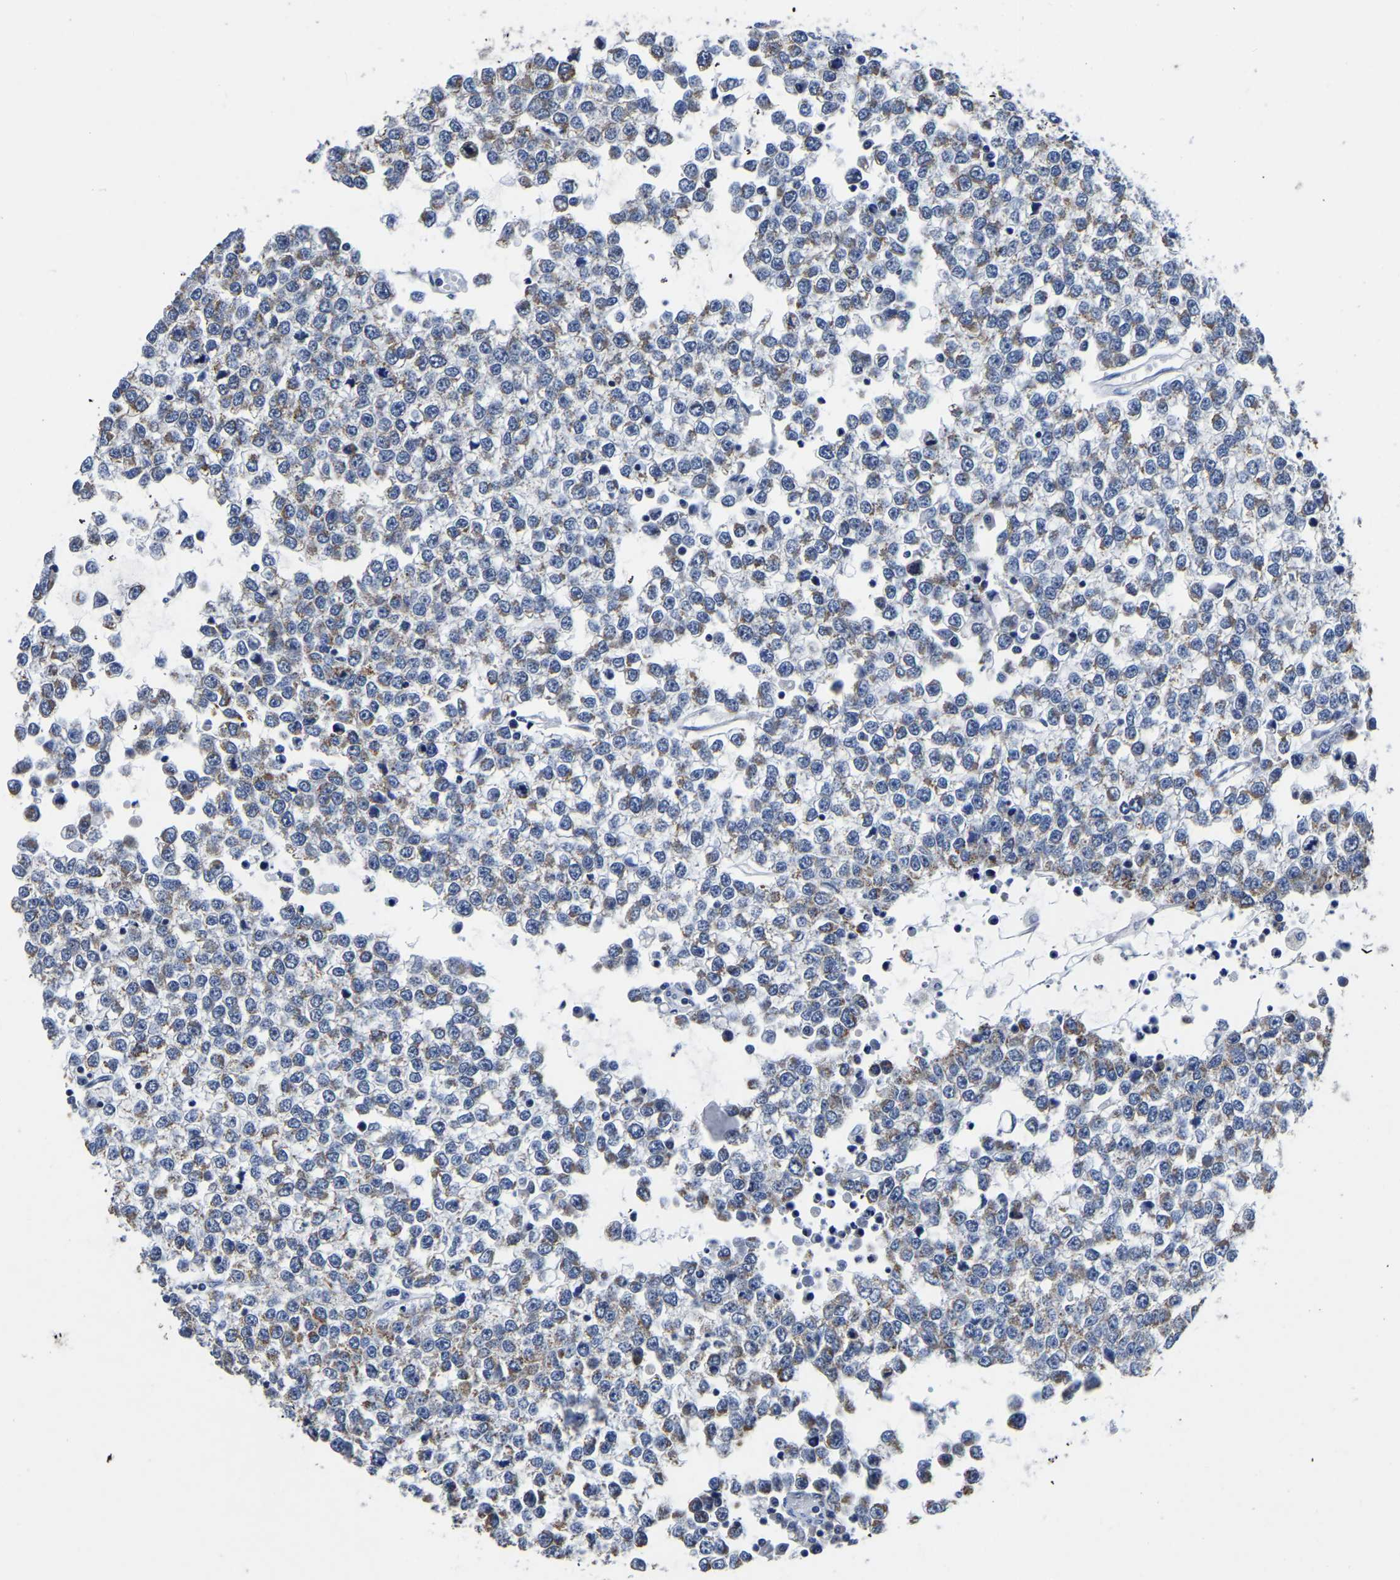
{"staining": {"intensity": "moderate", "quantity": "25%-75%", "location": "cytoplasmic/membranous"}, "tissue": "testis cancer", "cell_type": "Tumor cells", "image_type": "cancer", "snomed": [{"axis": "morphology", "description": "Seminoma, NOS"}, {"axis": "topography", "description": "Testis"}], "caption": "Tumor cells display moderate cytoplasmic/membranous positivity in about 25%-75% of cells in testis cancer (seminoma).", "gene": "FGD5", "patient": {"sex": "male", "age": 65}}